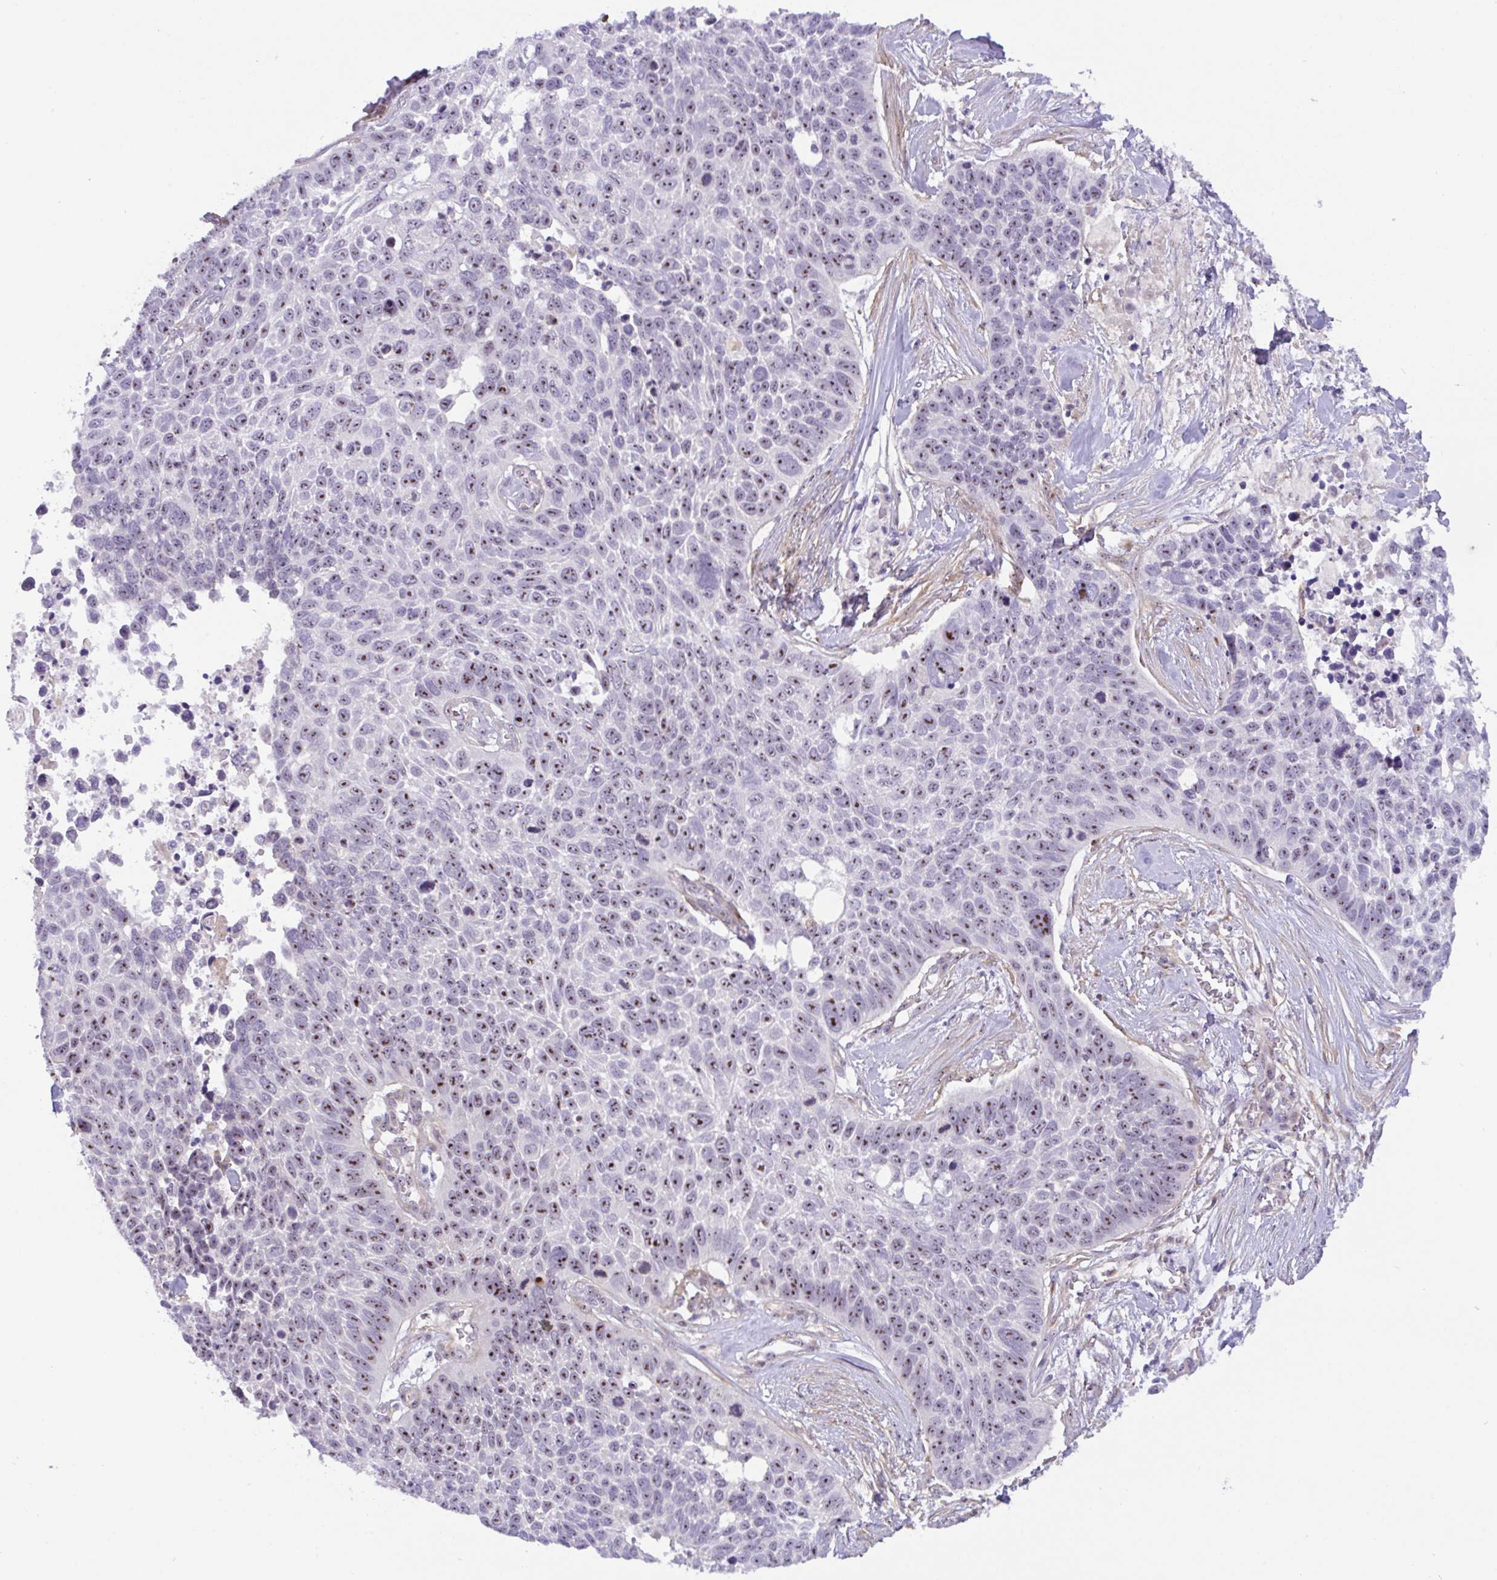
{"staining": {"intensity": "moderate", "quantity": "25%-75%", "location": "nuclear"}, "tissue": "lung cancer", "cell_type": "Tumor cells", "image_type": "cancer", "snomed": [{"axis": "morphology", "description": "Squamous cell carcinoma, NOS"}, {"axis": "topography", "description": "Lung"}], "caption": "Protein staining of lung cancer (squamous cell carcinoma) tissue shows moderate nuclear staining in about 25%-75% of tumor cells.", "gene": "MXRA8", "patient": {"sex": "male", "age": 62}}